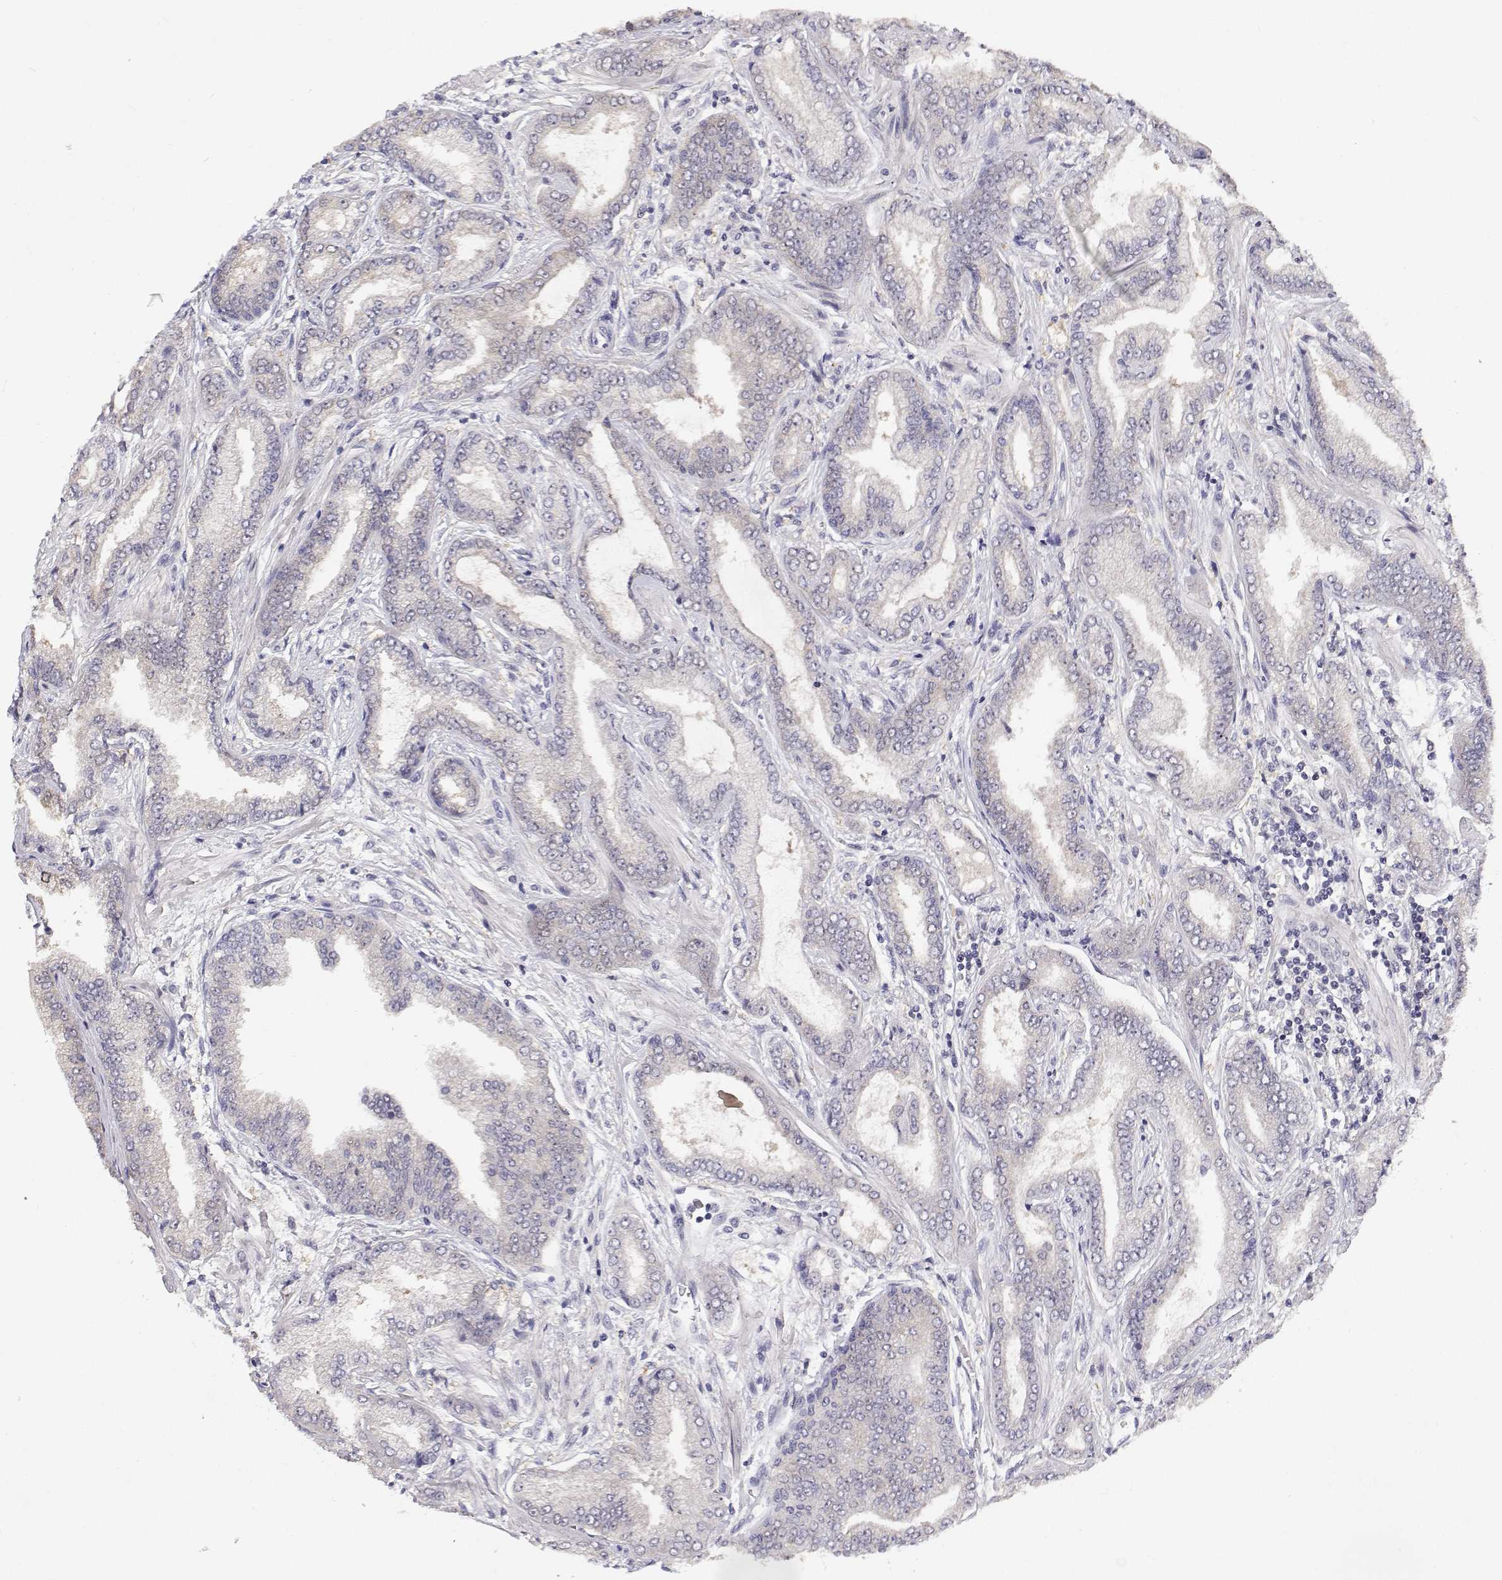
{"staining": {"intensity": "negative", "quantity": "none", "location": "none"}, "tissue": "prostate cancer", "cell_type": "Tumor cells", "image_type": "cancer", "snomed": [{"axis": "morphology", "description": "Adenocarcinoma, Low grade"}, {"axis": "topography", "description": "Prostate"}], "caption": "IHC of human low-grade adenocarcinoma (prostate) shows no positivity in tumor cells.", "gene": "MYPN", "patient": {"sex": "male", "age": 55}}